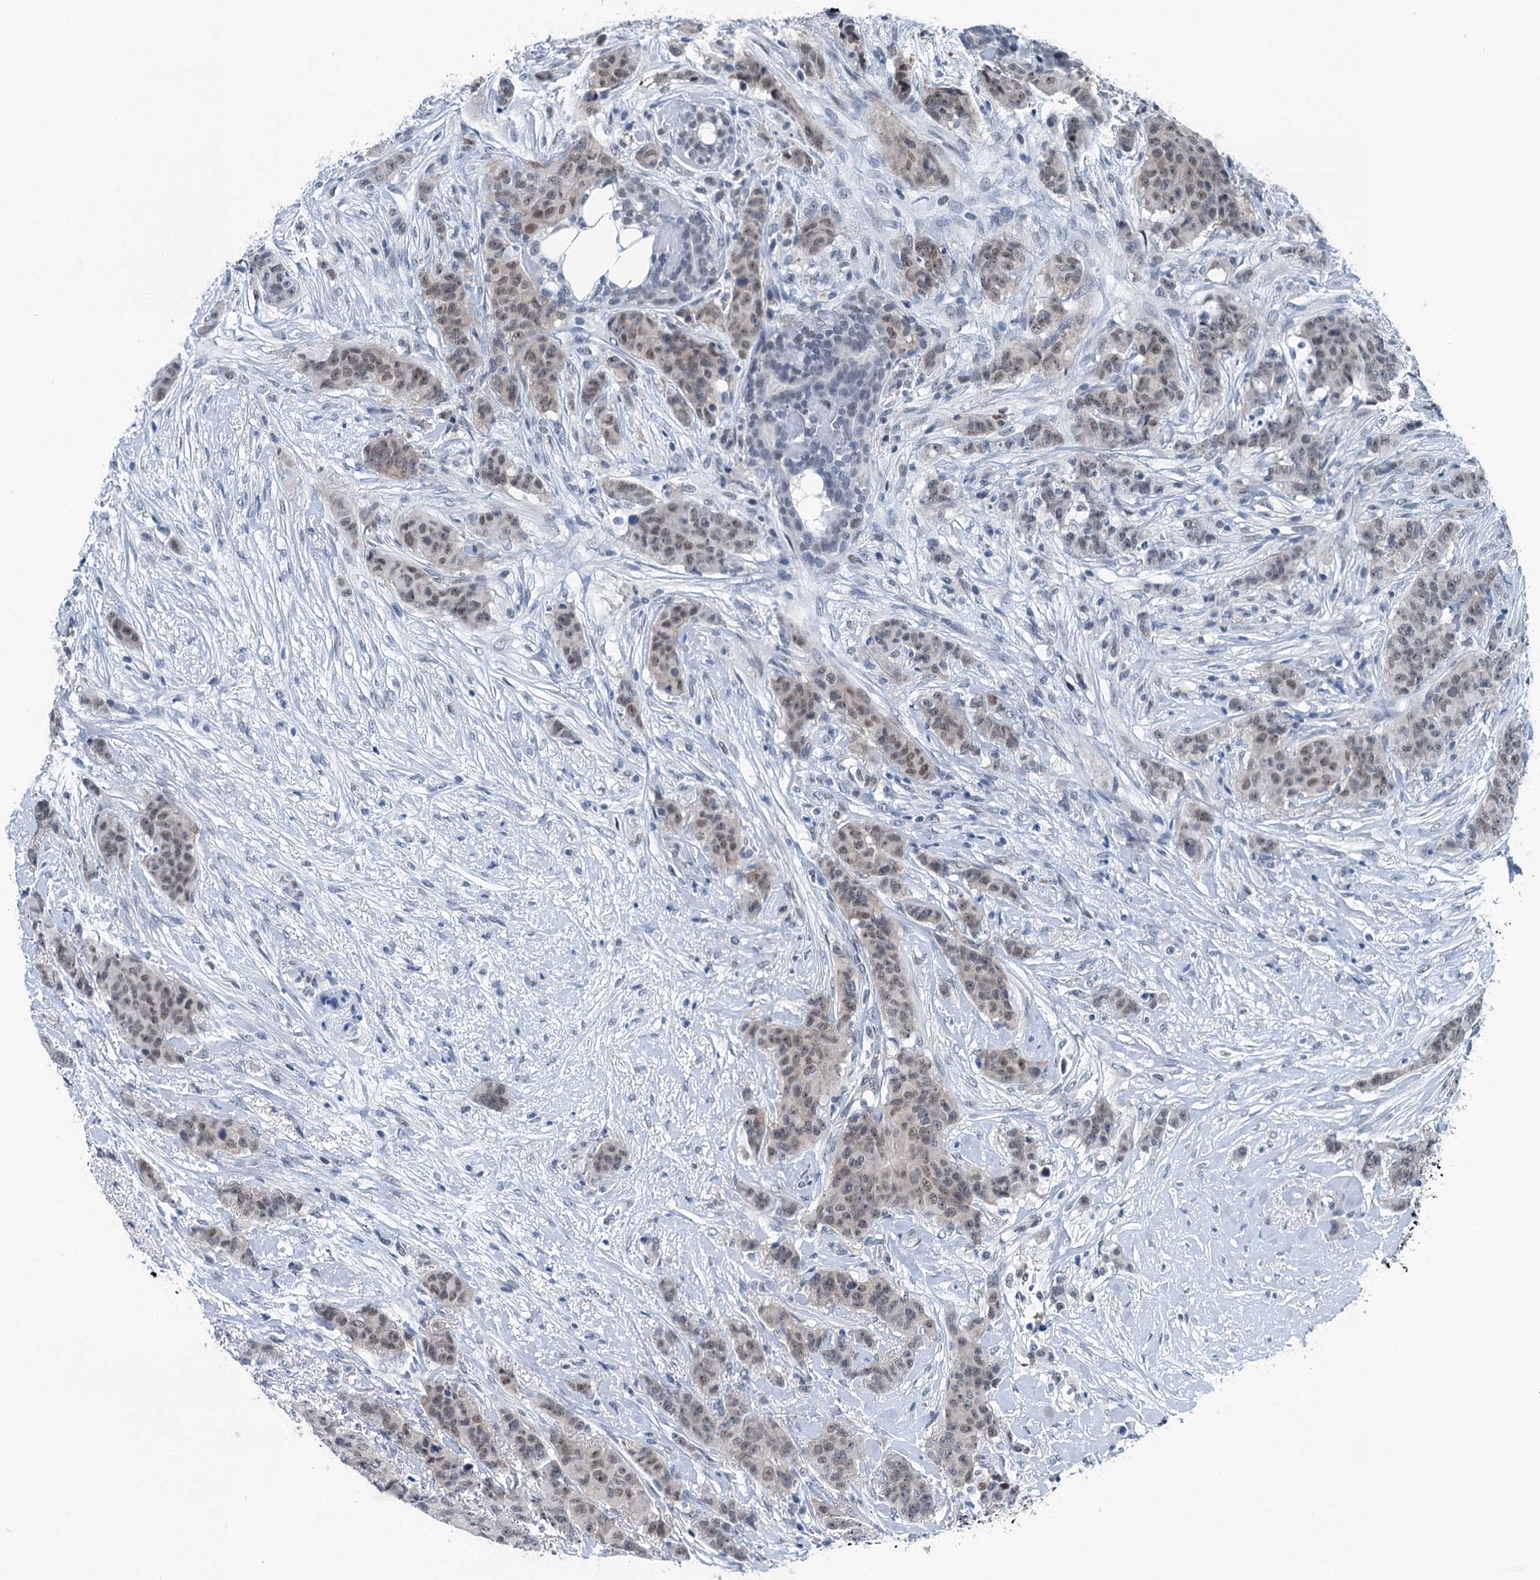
{"staining": {"intensity": "weak", "quantity": "<25%", "location": "nuclear"}, "tissue": "breast cancer", "cell_type": "Tumor cells", "image_type": "cancer", "snomed": [{"axis": "morphology", "description": "Duct carcinoma"}, {"axis": "topography", "description": "Breast"}], "caption": "DAB immunohistochemical staining of human breast cancer shows no significant expression in tumor cells. The staining is performed using DAB brown chromogen with nuclei counter-stained in using hematoxylin.", "gene": "TRPT1", "patient": {"sex": "female", "age": 40}}